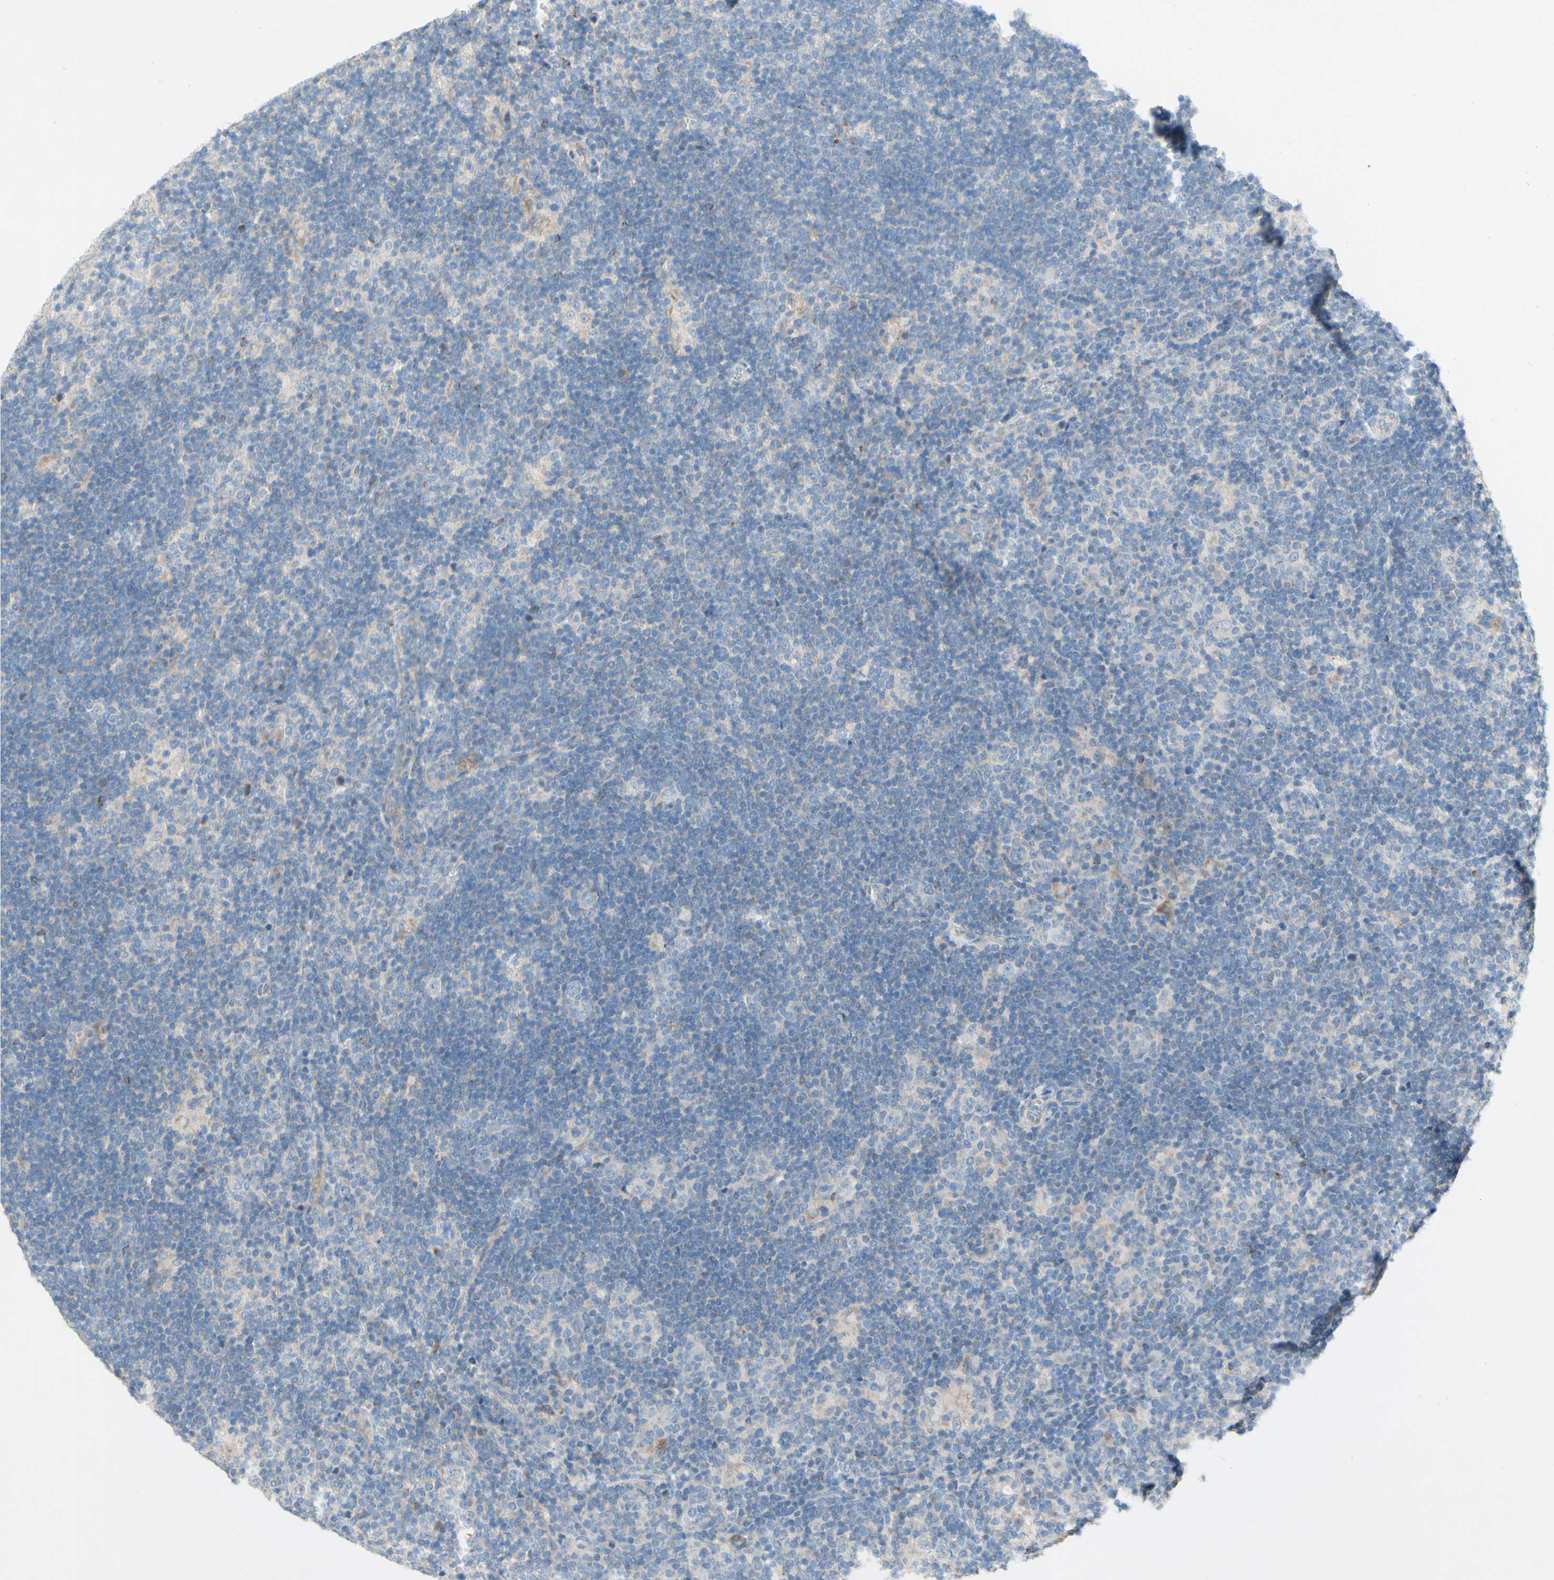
{"staining": {"intensity": "negative", "quantity": "none", "location": "none"}, "tissue": "lymphoma", "cell_type": "Tumor cells", "image_type": "cancer", "snomed": [{"axis": "morphology", "description": "Hodgkin's disease, NOS"}, {"axis": "topography", "description": "Lymph node"}], "caption": "Hodgkin's disease was stained to show a protein in brown. There is no significant staining in tumor cells.", "gene": "ACADL", "patient": {"sex": "female", "age": 57}}